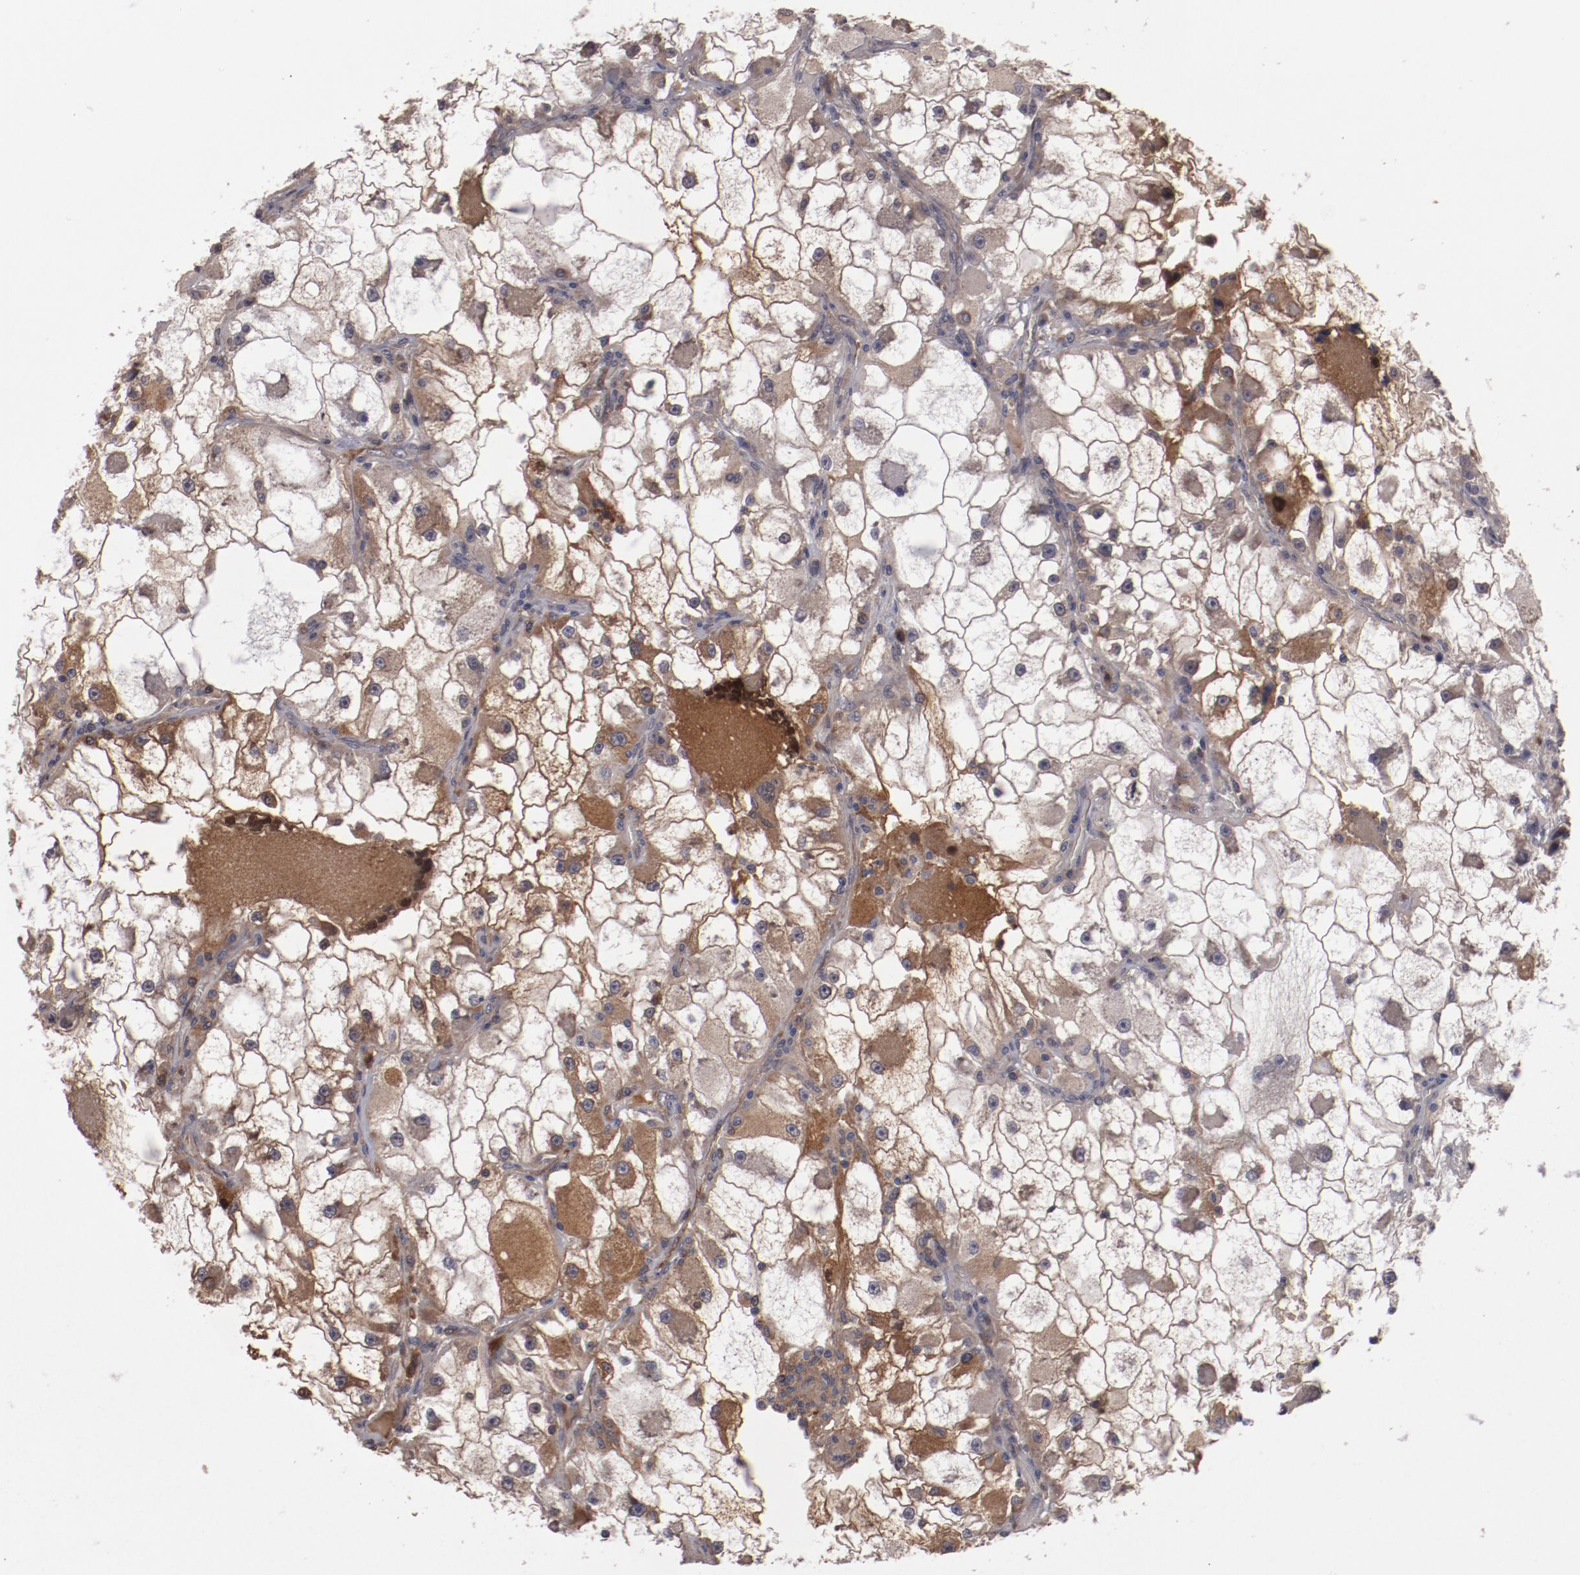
{"staining": {"intensity": "moderate", "quantity": ">75%", "location": "cytoplasmic/membranous"}, "tissue": "renal cancer", "cell_type": "Tumor cells", "image_type": "cancer", "snomed": [{"axis": "morphology", "description": "Adenocarcinoma, NOS"}, {"axis": "topography", "description": "Kidney"}], "caption": "This is a micrograph of immunohistochemistry (IHC) staining of renal adenocarcinoma, which shows moderate expression in the cytoplasmic/membranous of tumor cells.", "gene": "SERPINA7", "patient": {"sex": "female", "age": 73}}